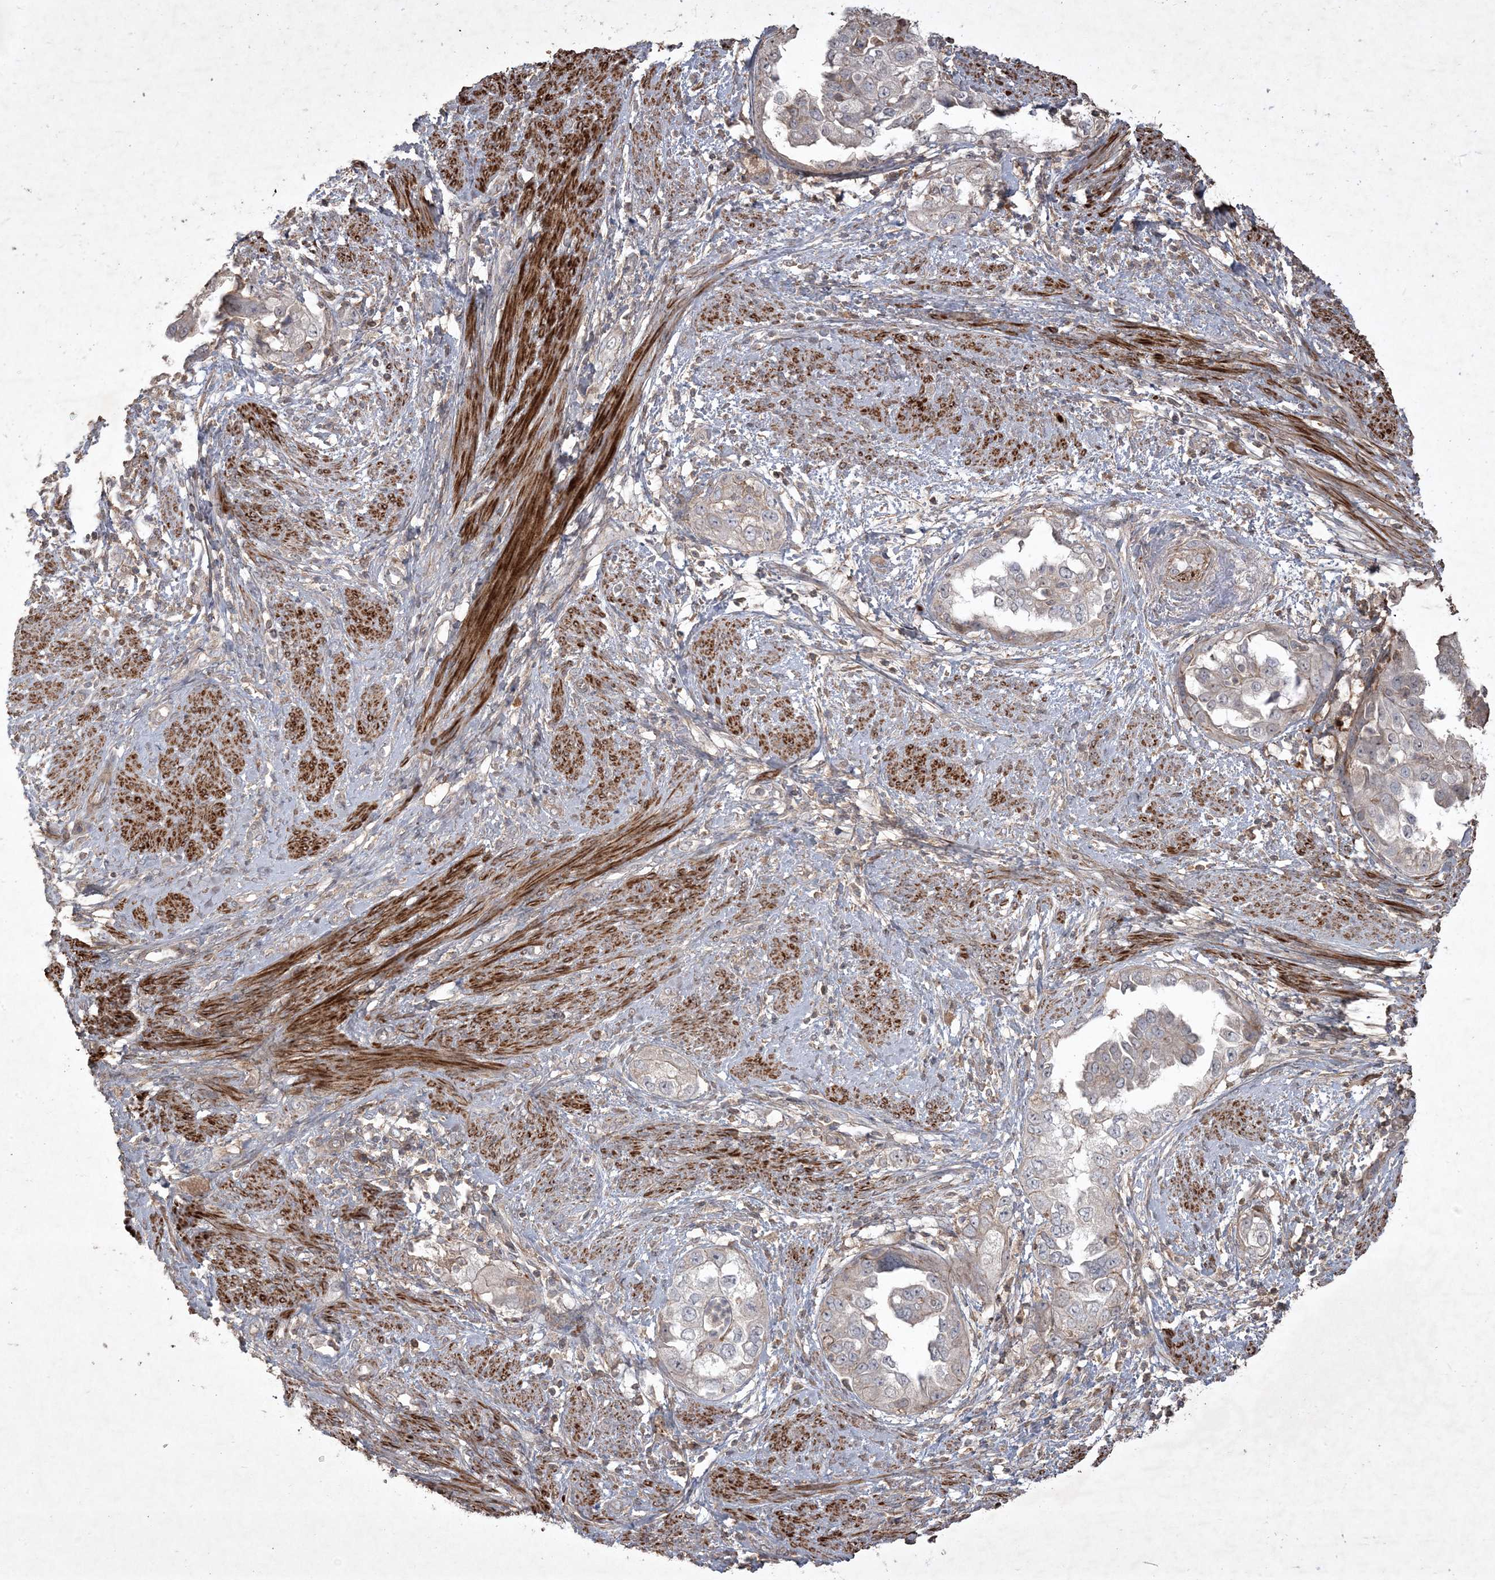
{"staining": {"intensity": "negative", "quantity": "none", "location": "none"}, "tissue": "endometrial cancer", "cell_type": "Tumor cells", "image_type": "cancer", "snomed": [{"axis": "morphology", "description": "Adenocarcinoma, NOS"}, {"axis": "topography", "description": "Endometrium"}], "caption": "Tumor cells are negative for protein expression in human adenocarcinoma (endometrial).", "gene": "PRRT3", "patient": {"sex": "female", "age": 85}}